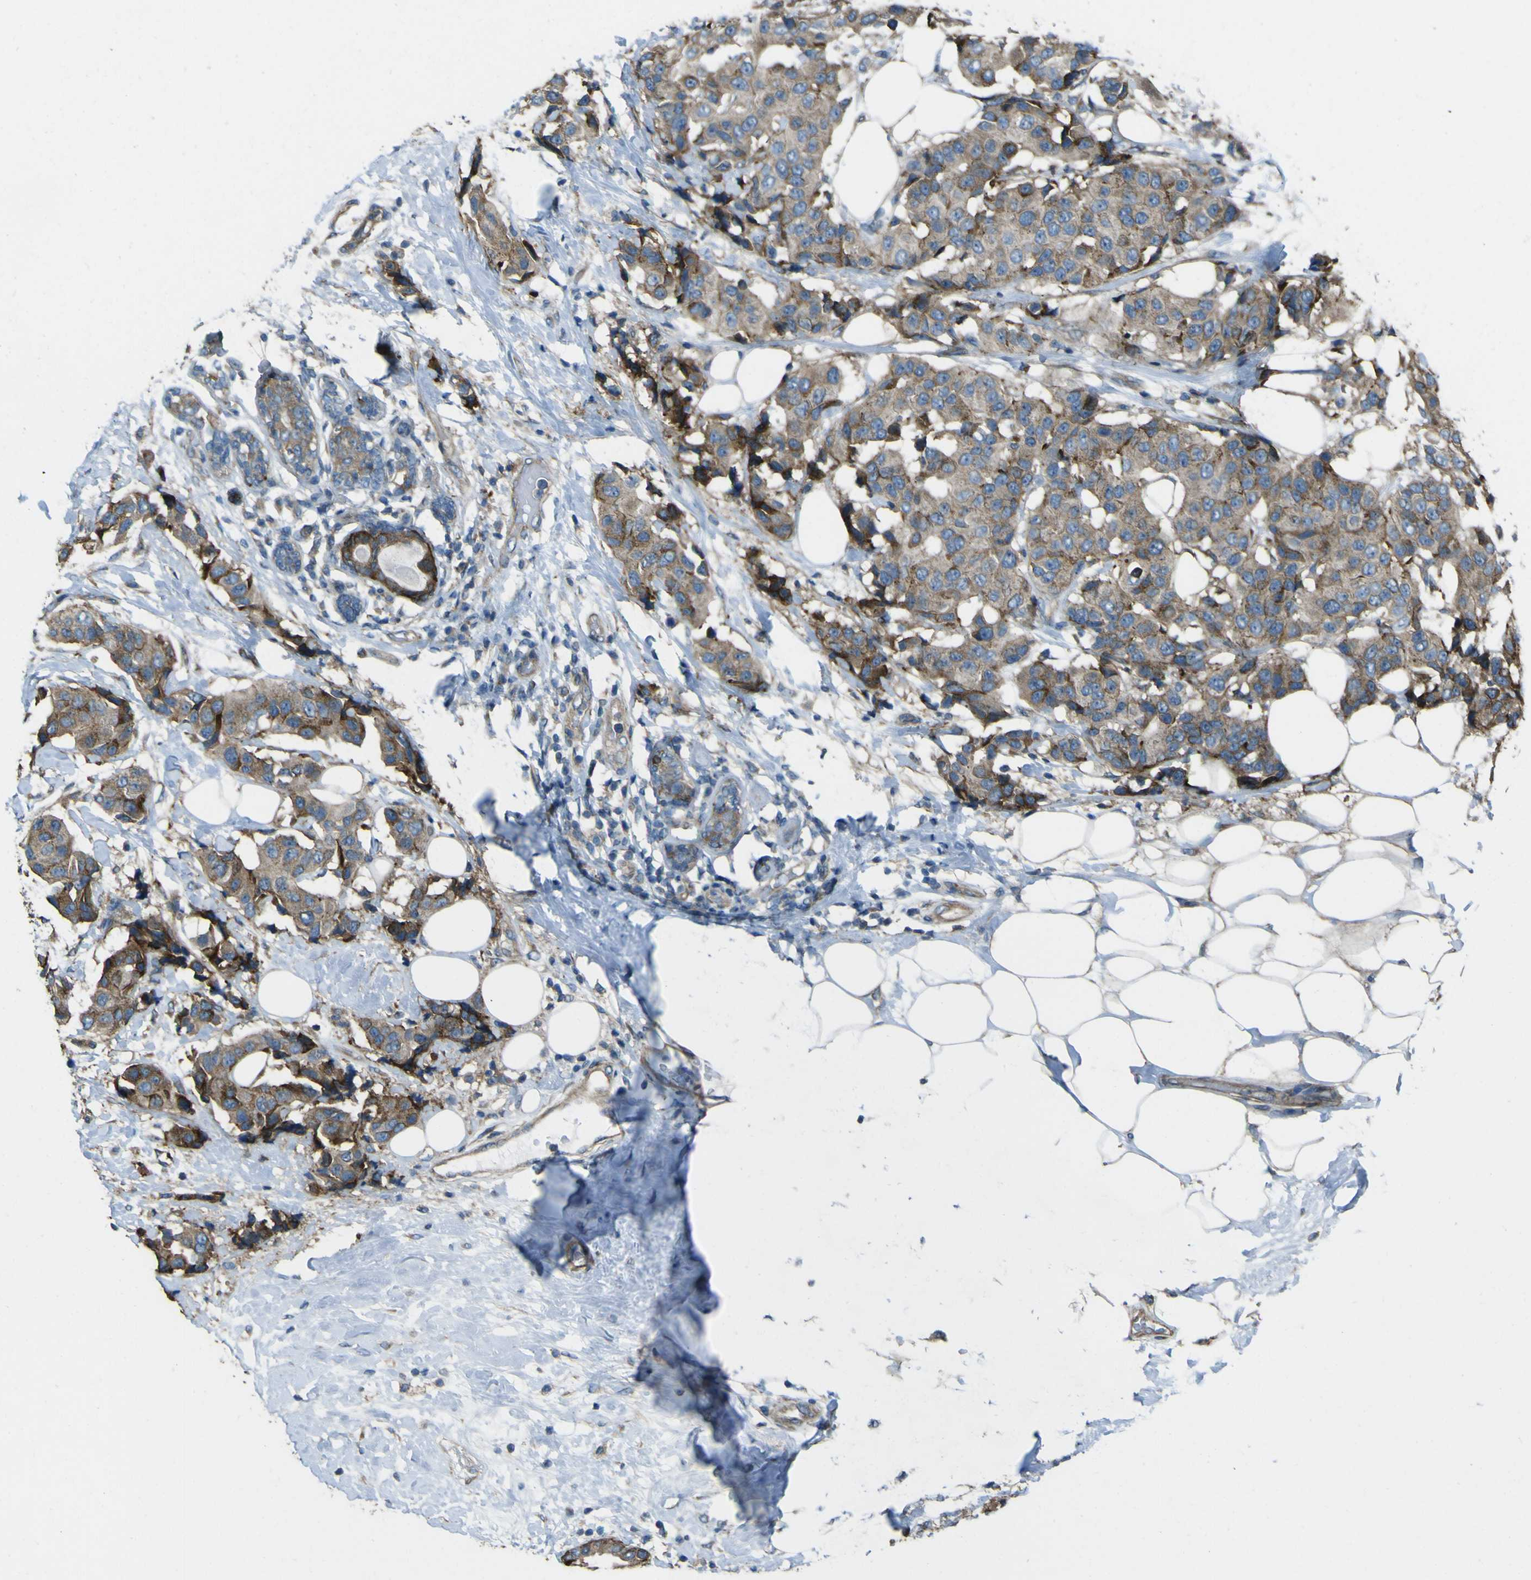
{"staining": {"intensity": "moderate", "quantity": ">75%", "location": "cytoplasmic/membranous"}, "tissue": "breast cancer", "cell_type": "Tumor cells", "image_type": "cancer", "snomed": [{"axis": "morphology", "description": "Normal tissue, NOS"}, {"axis": "morphology", "description": "Duct carcinoma"}, {"axis": "topography", "description": "Breast"}], "caption": "The micrograph reveals a brown stain indicating the presence of a protein in the cytoplasmic/membranous of tumor cells in breast cancer (infiltrating ductal carcinoma). The protein of interest is stained brown, and the nuclei are stained in blue (DAB (3,3'-diaminobenzidine) IHC with brightfield microscopy, high magnification).", "gene": "NAALADL2", "patient": {"sex": "female", "age": 39}}